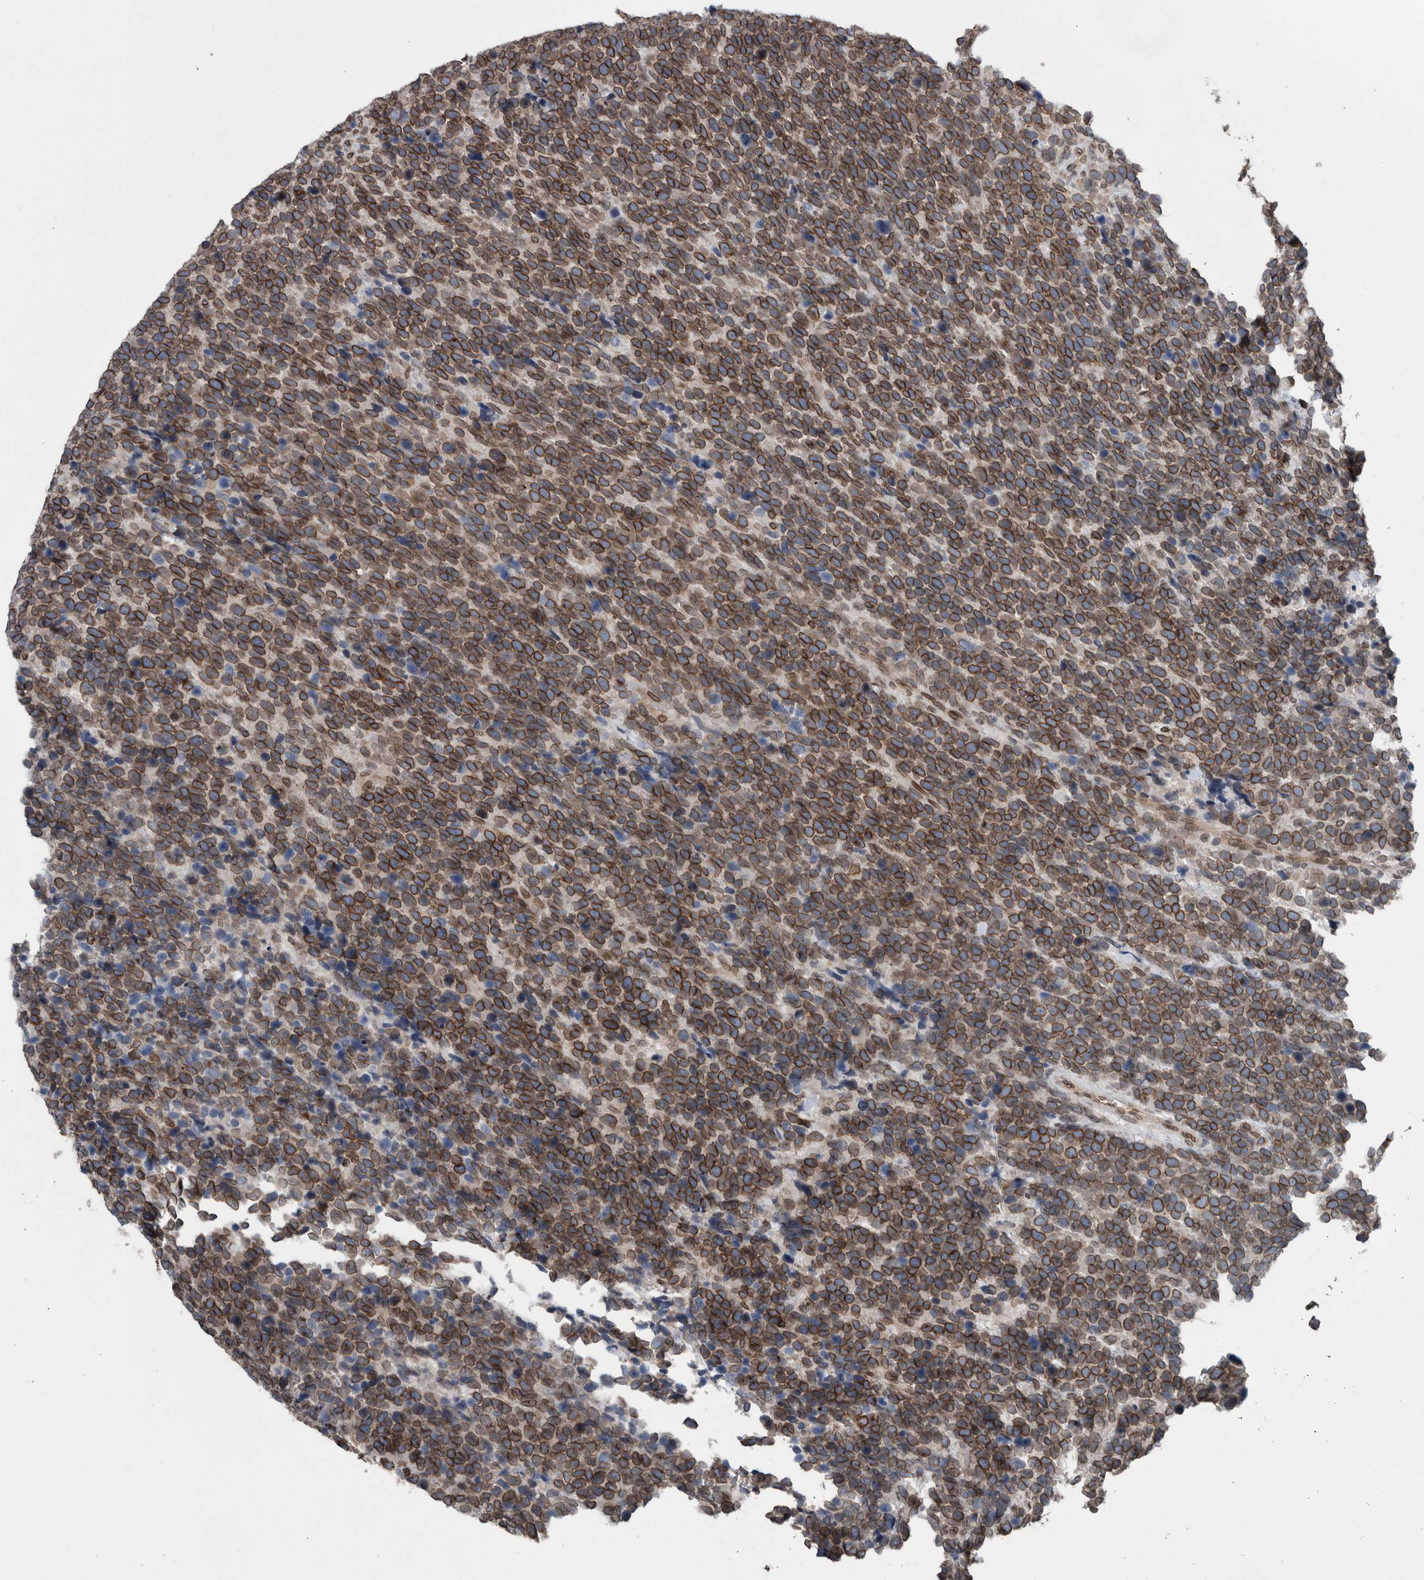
{"staining": {"intensity": "strong", "quantity": ">75%", "location": "cytoplasmic/membranous,nuclear"}, "tissue": "urothelial cancer", "cell_type": "Tumor cells", "image_type": "cancer", "snomed": [{"axis": "morphology", "description": "Urothelial carcinoma, High grade"}, {"axis": "topography", "description": "Urinary bladder"}], "caption": "Urothelial cancer stained with a protein marker demonstrates strong staining in tumor cells.", "gene": "RANBP2", "patient": {"sex": "female", "age": 82}}